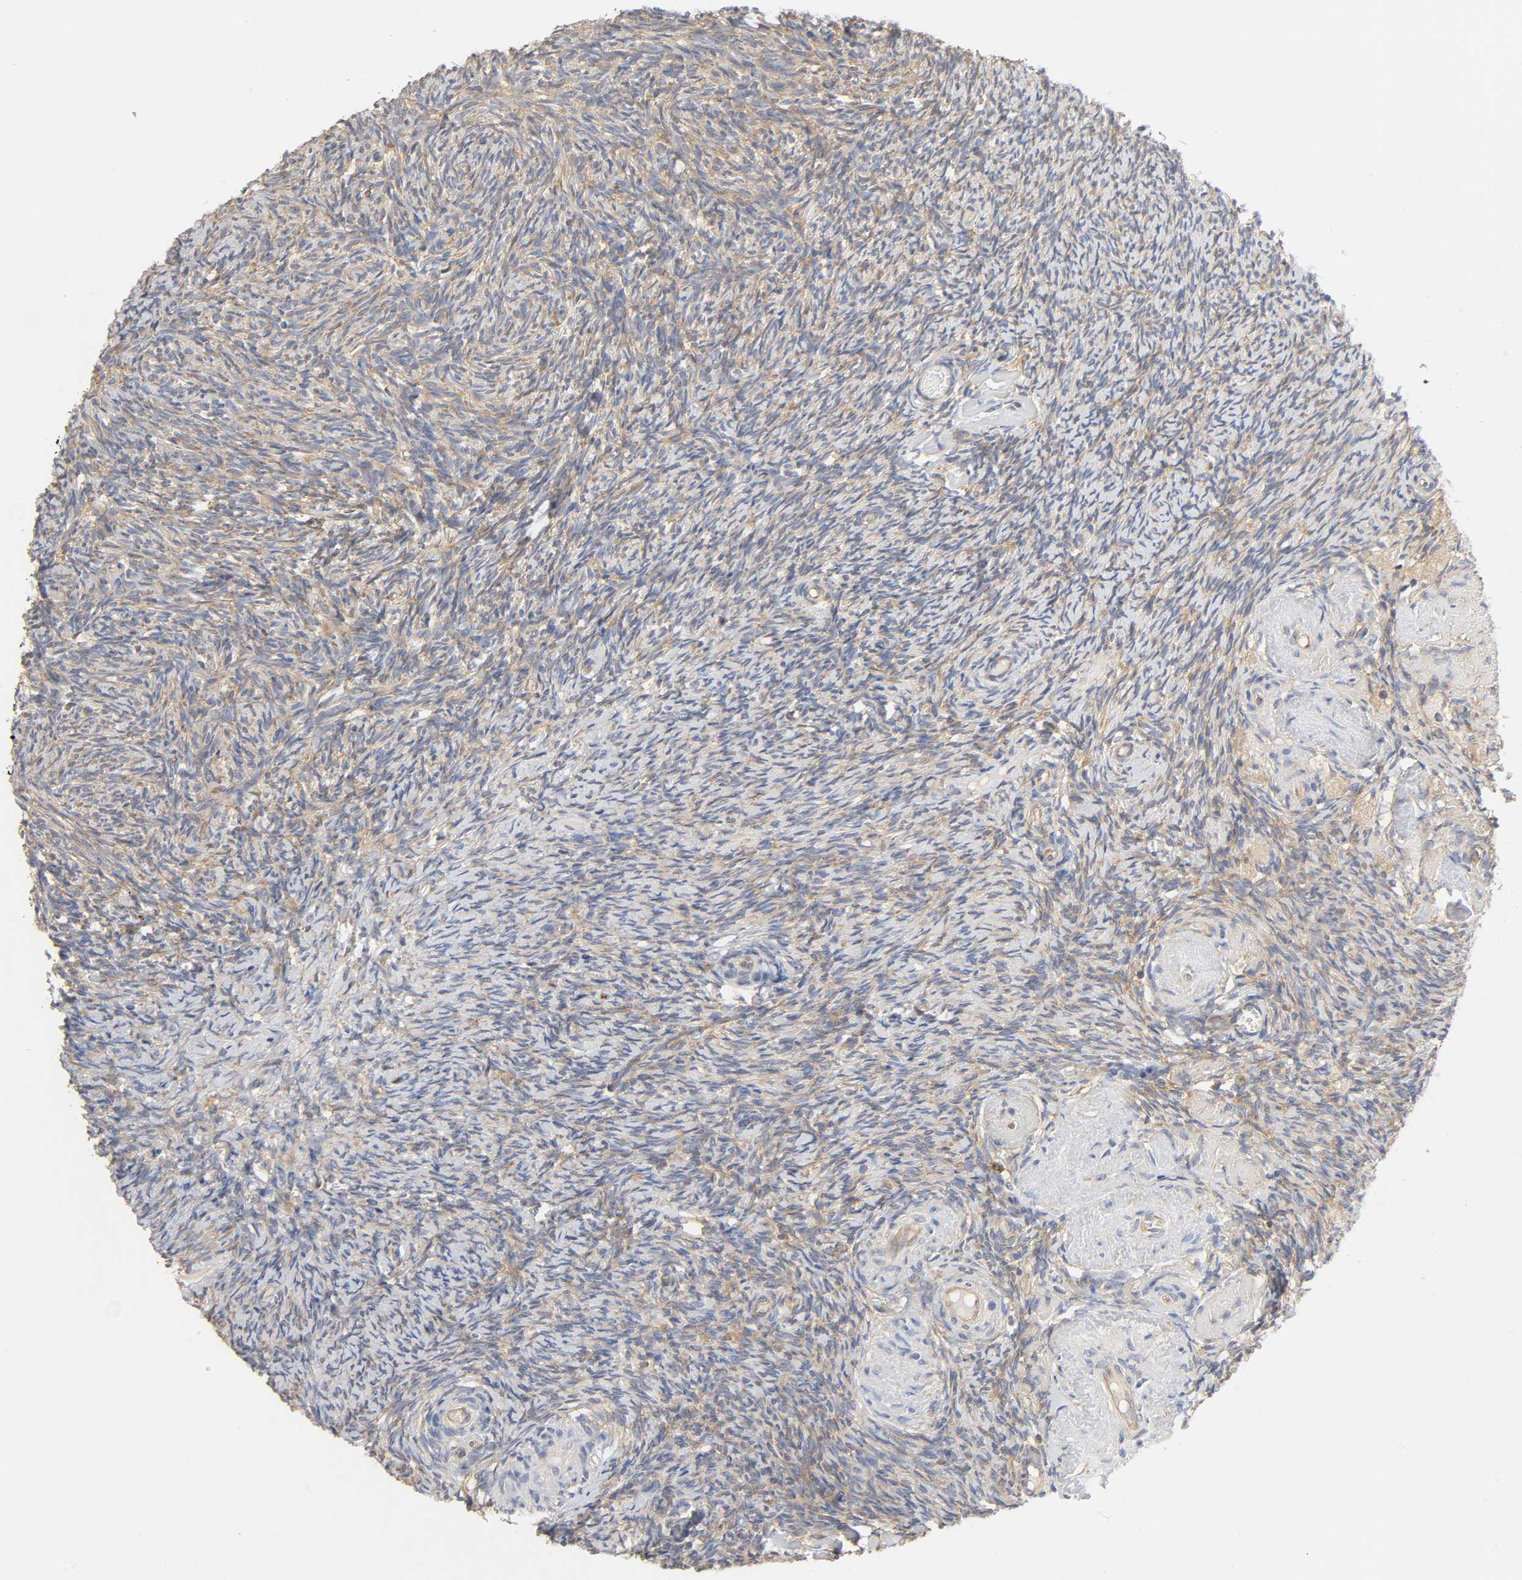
{"staining": {"intensity": "weak", "quantity": "25%-75%", "location": "cytoplasmic/membranous"}, "tissue": "ovary", "cell_type": "Ovarian stroma cells", "image_type": "normal", "snomed": [{"axis": "morphology", "description": "Normal tissue, NOS"}, {"axis": "topography", "description": "Ovary"}], "caption": "Normal ovary displays weak cytoplasmic/membranous staining in about 25%-75% of ovarian stroma cells.", "gene": "IQCJ", "patient": {"sex": "female", "age": 60}}